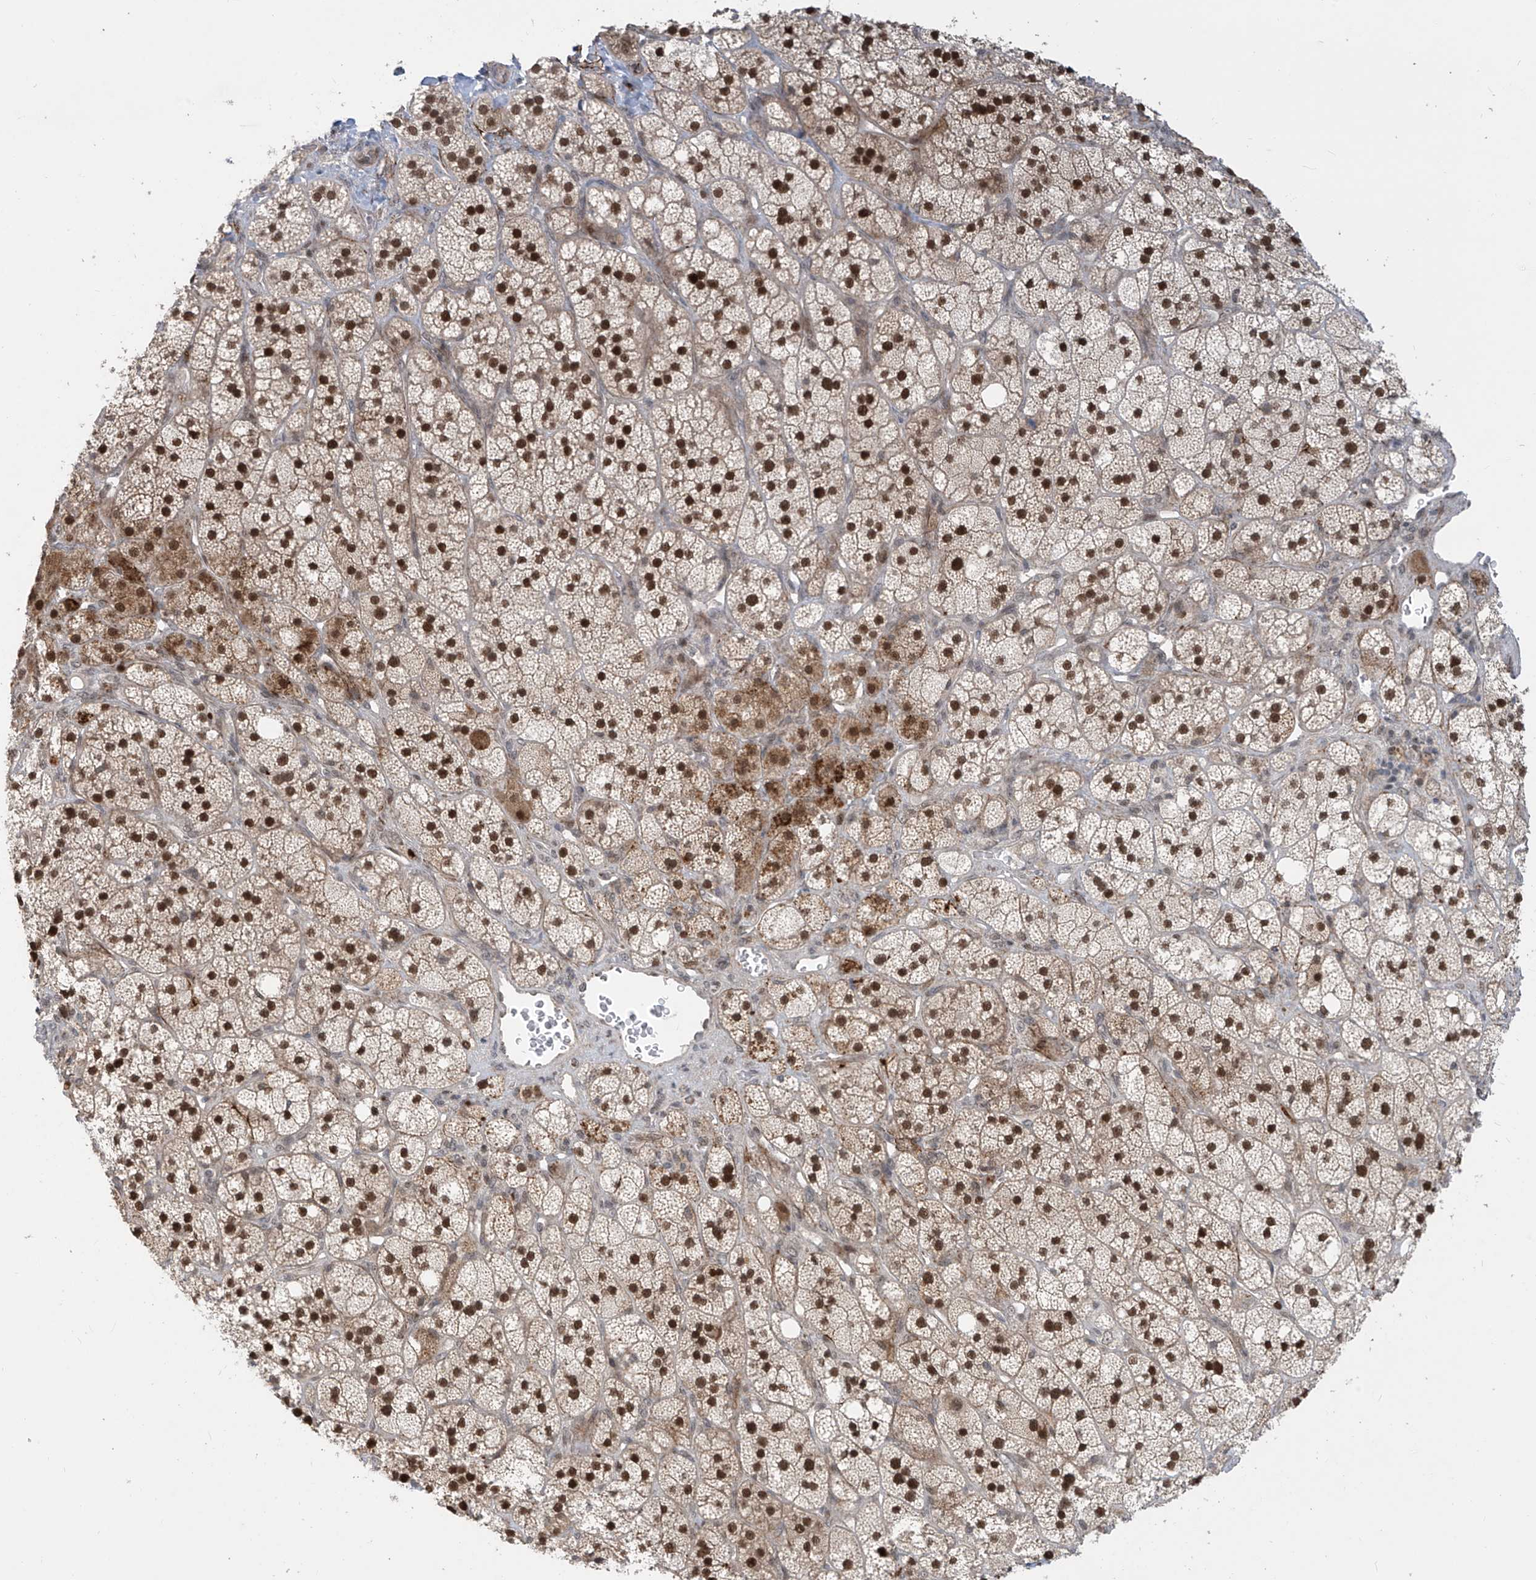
{"staining": {"intensity": "strong", "quantity": ">75%", "location": "nuclear"}, "tissue": "adrenal gland", "cell_type": "Glandular cells", "image_type": "normal", "snomed": [{"axis": "morphology", "description": "Normal tissue, NOS"}, {"axis": "topography", "description": "Adrenal gland"}], "caption": "Benign adrenal gland displays strong nuclear positivity in approximately >75% of glandular cells, visualized by immunohistochemistry.", "gene": "LAGE3", "patient": {"sex": "male", "age": 61}}